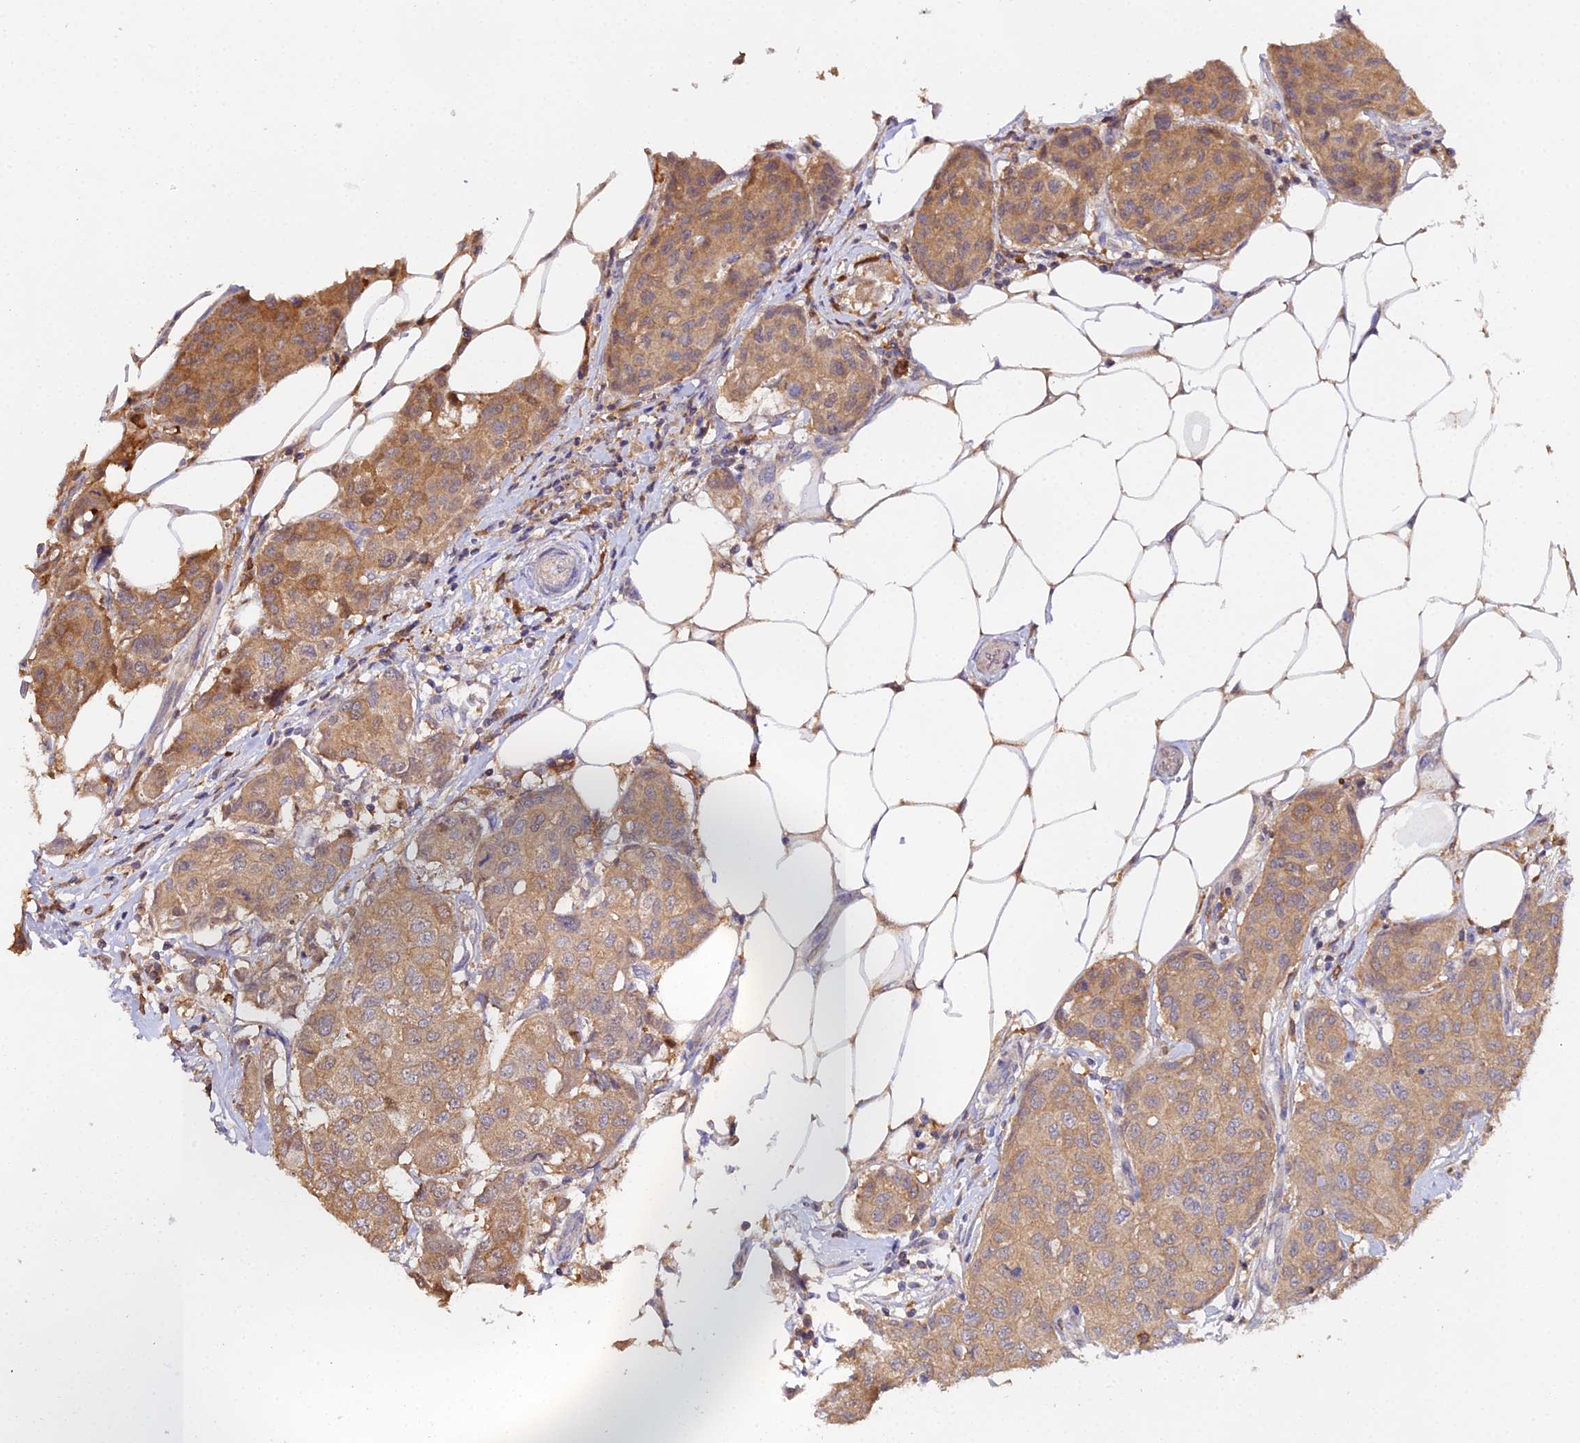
{"staining": {"intensity": "moderate", "quantity": ">75%", "location": "cytoplasmic/membranous"}, "tissue": "breast cancer", "cell_type": "Tumor cells", "image_type": "cancer", "snomed": [{"axis": "morphology", "description": "Duct carcinoma"}, {"axis": "topography", "description": "Breast"}], "caption": "Human breast cancer stained with a protein marker reveals moderate staining in tumor cells.", "gene": "FBP1", "patient": {"sex": "female", "age": 80}}